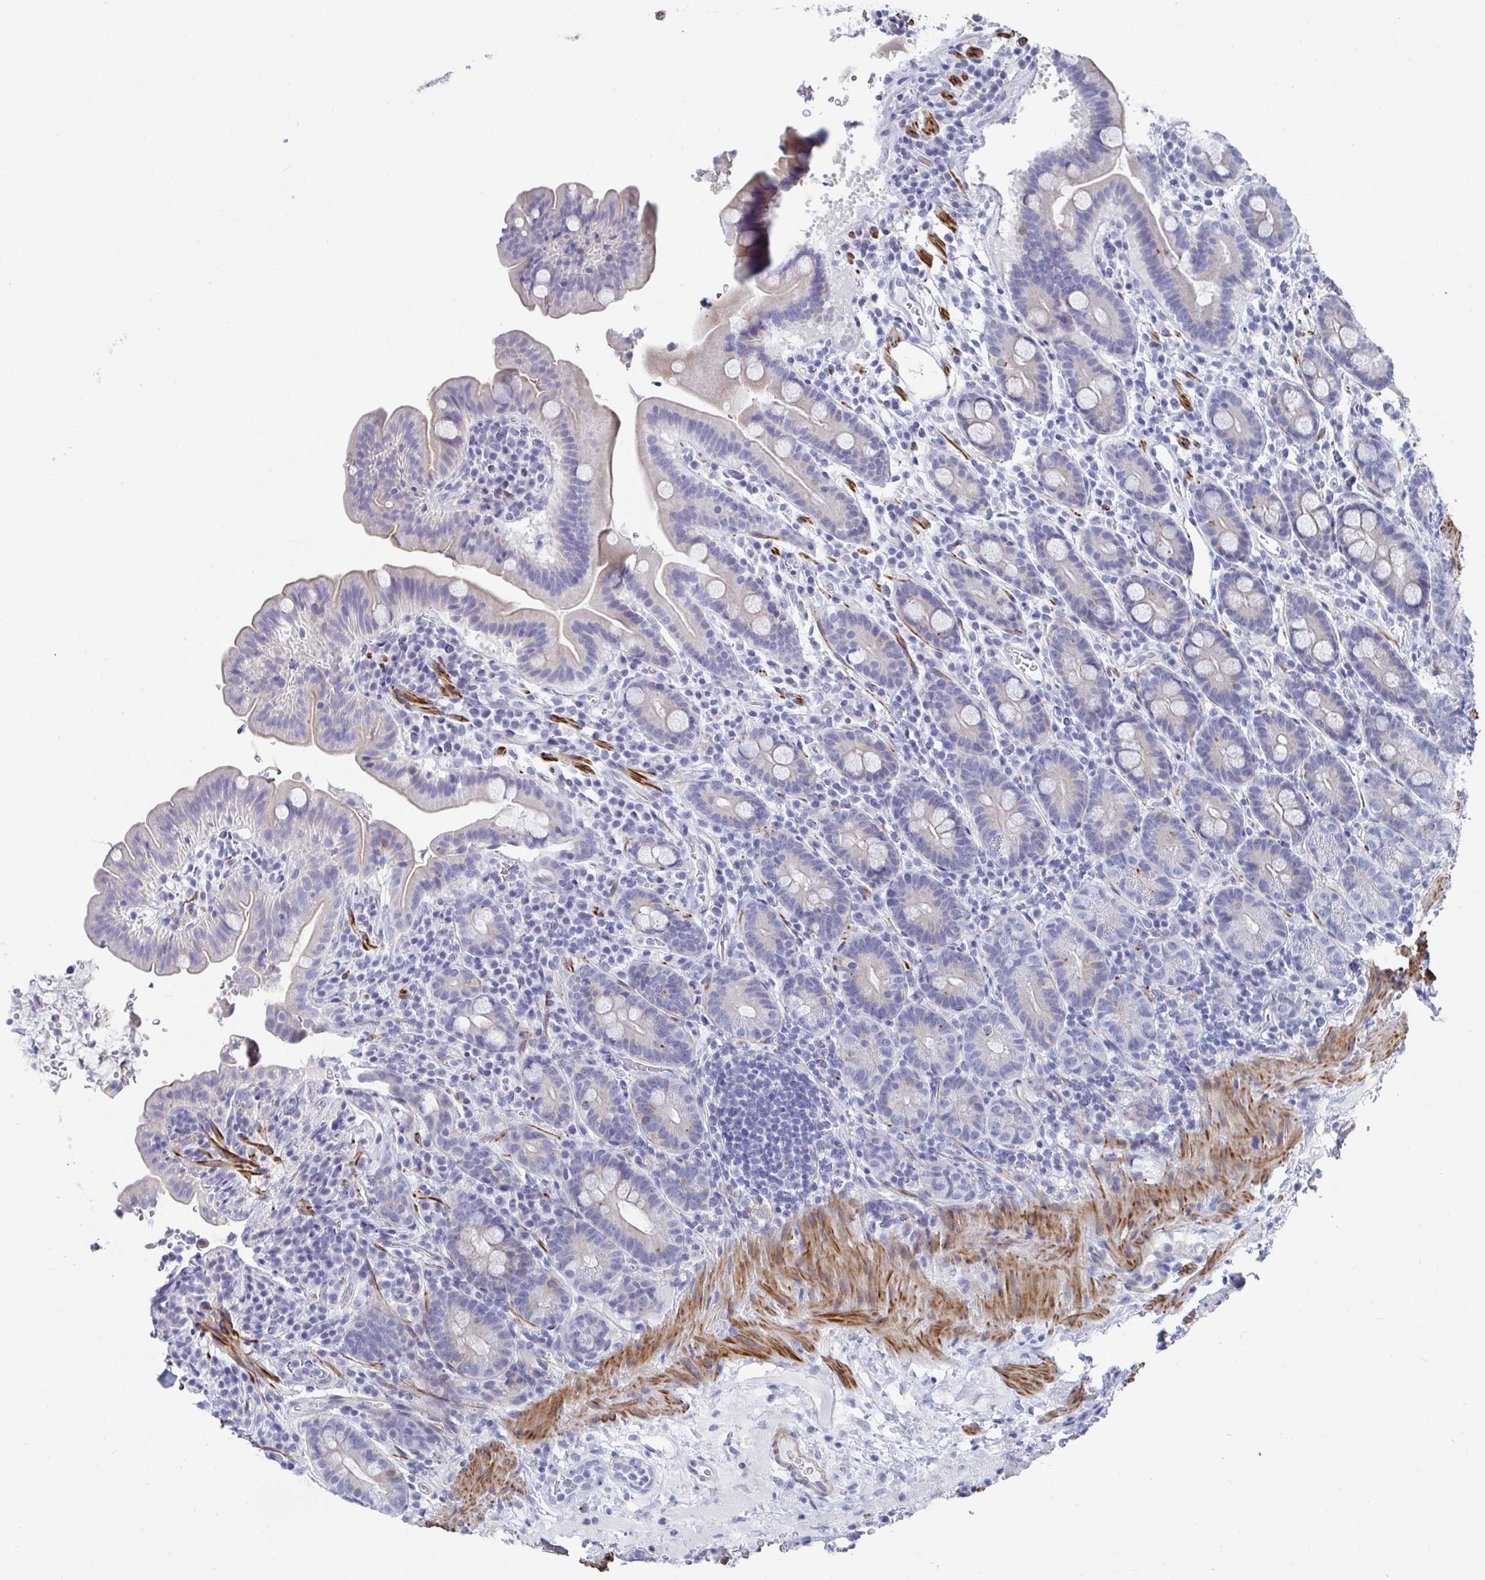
{"staining": {"intensity": "negative", "quantity": "none", "location": "none"}, "tissue": "small intestine", "cell_type": "Glandular cells", "image_type": "normal", "snomed": [{"axis": "morphology", "description": "Normal tissue, NOS"}, {"axis": "topography", "description": "Small intestine"}], "caption": "IHC image of normal small intestine stained for a protein (brown), which reveals no expression in glandular cells. (IHC, brightfield microscopy, high magnification).", "gene": "ZFP82", "patient": {"sex": "male", "age": 26}}